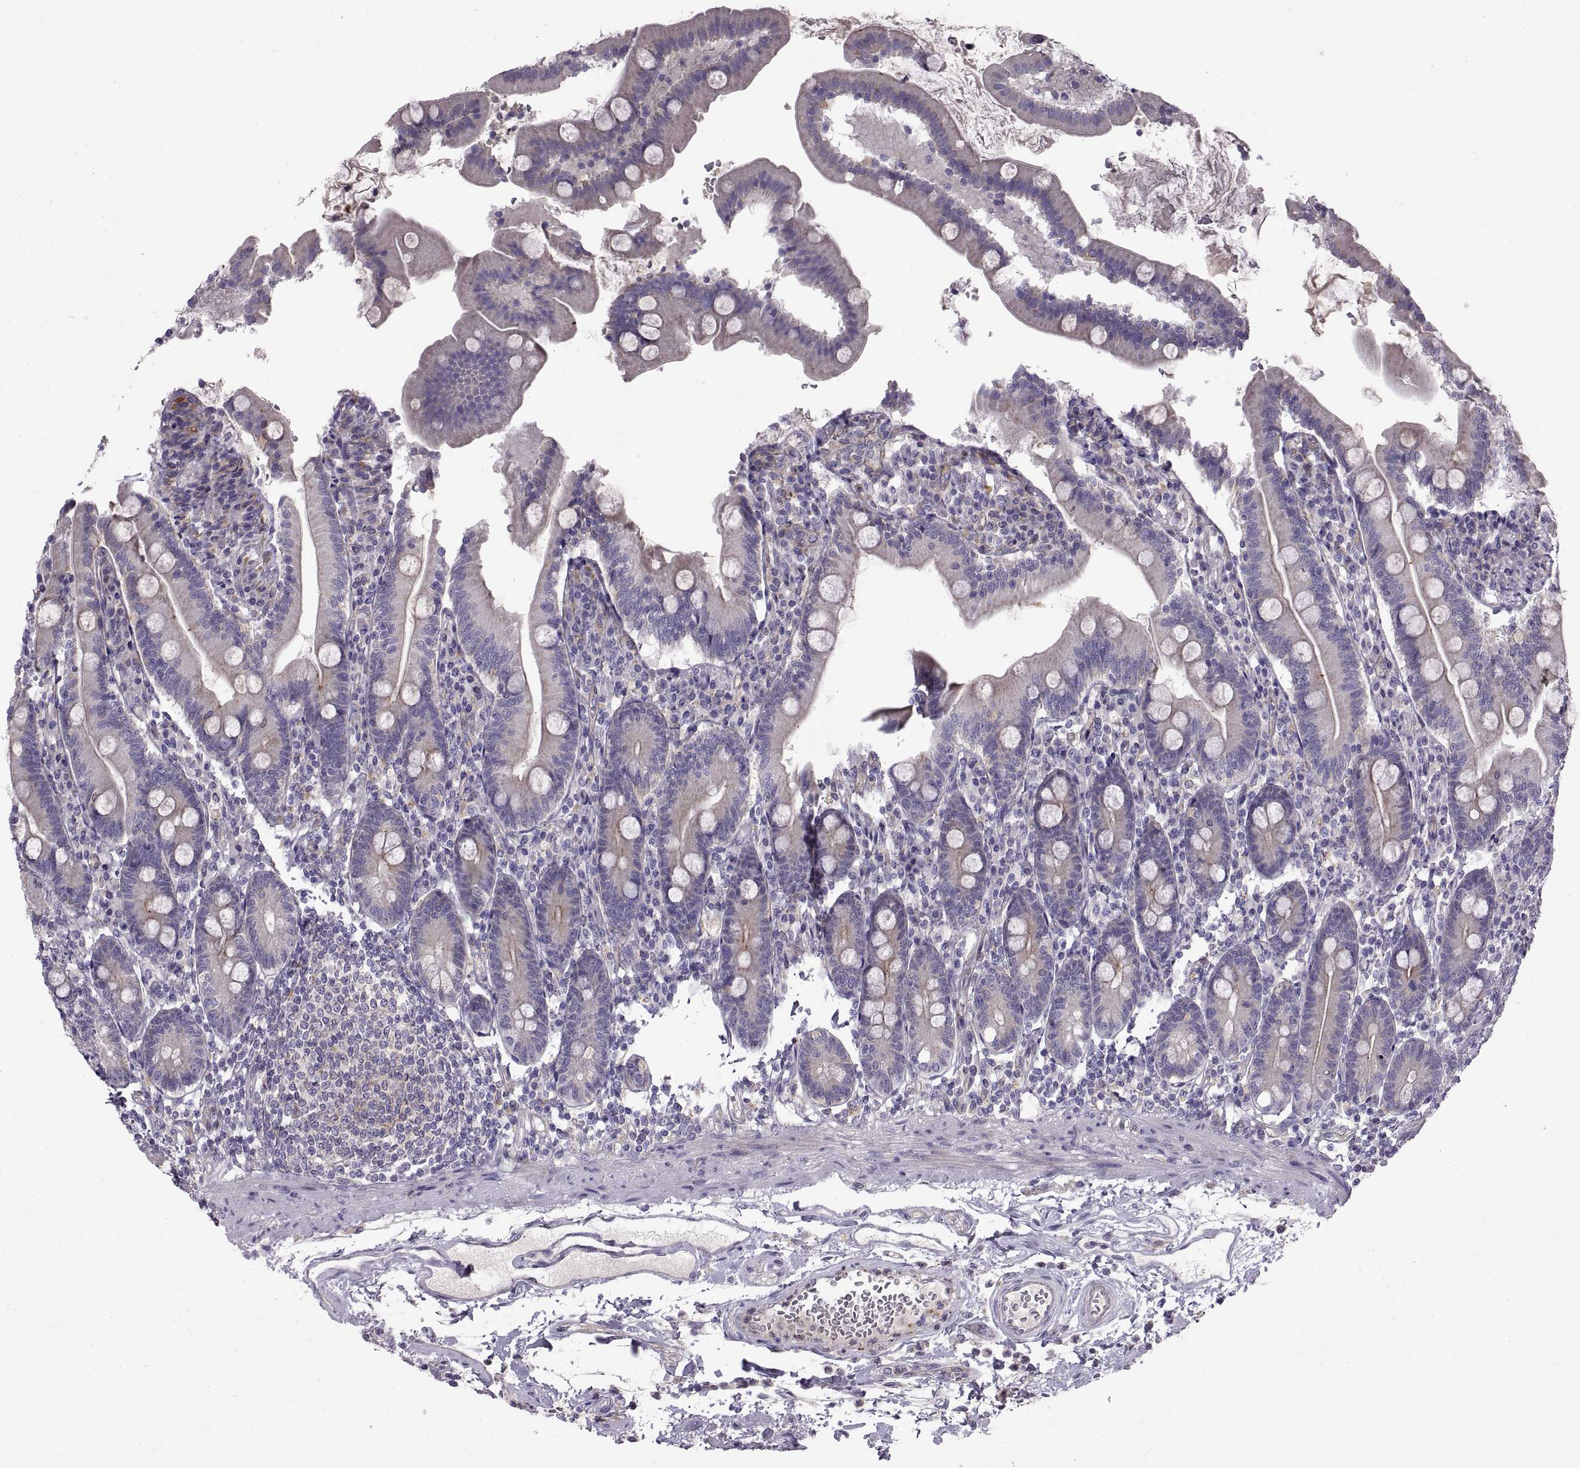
{"staining": {"intensity": "moderate", "quantity": "<25%", "location": "cytoplasmic/membranous"}, "tissue": "duodenum", "cell_type": "Glandular cells", "image_type": "normal", "snomed": [{"axis": "morphology", "description": "Normal tissue, NOS"}, {"axis": "topography", "description": "Duodenum"}], "caption": "This is an image of immunohistochemistry (IHC) staining of normal duodenum, which shows moderate staining in the cytoplasmic/membranous of glandular cells.", "gene": "ARSL", "patient": {"sex": "female", "age": 67}}